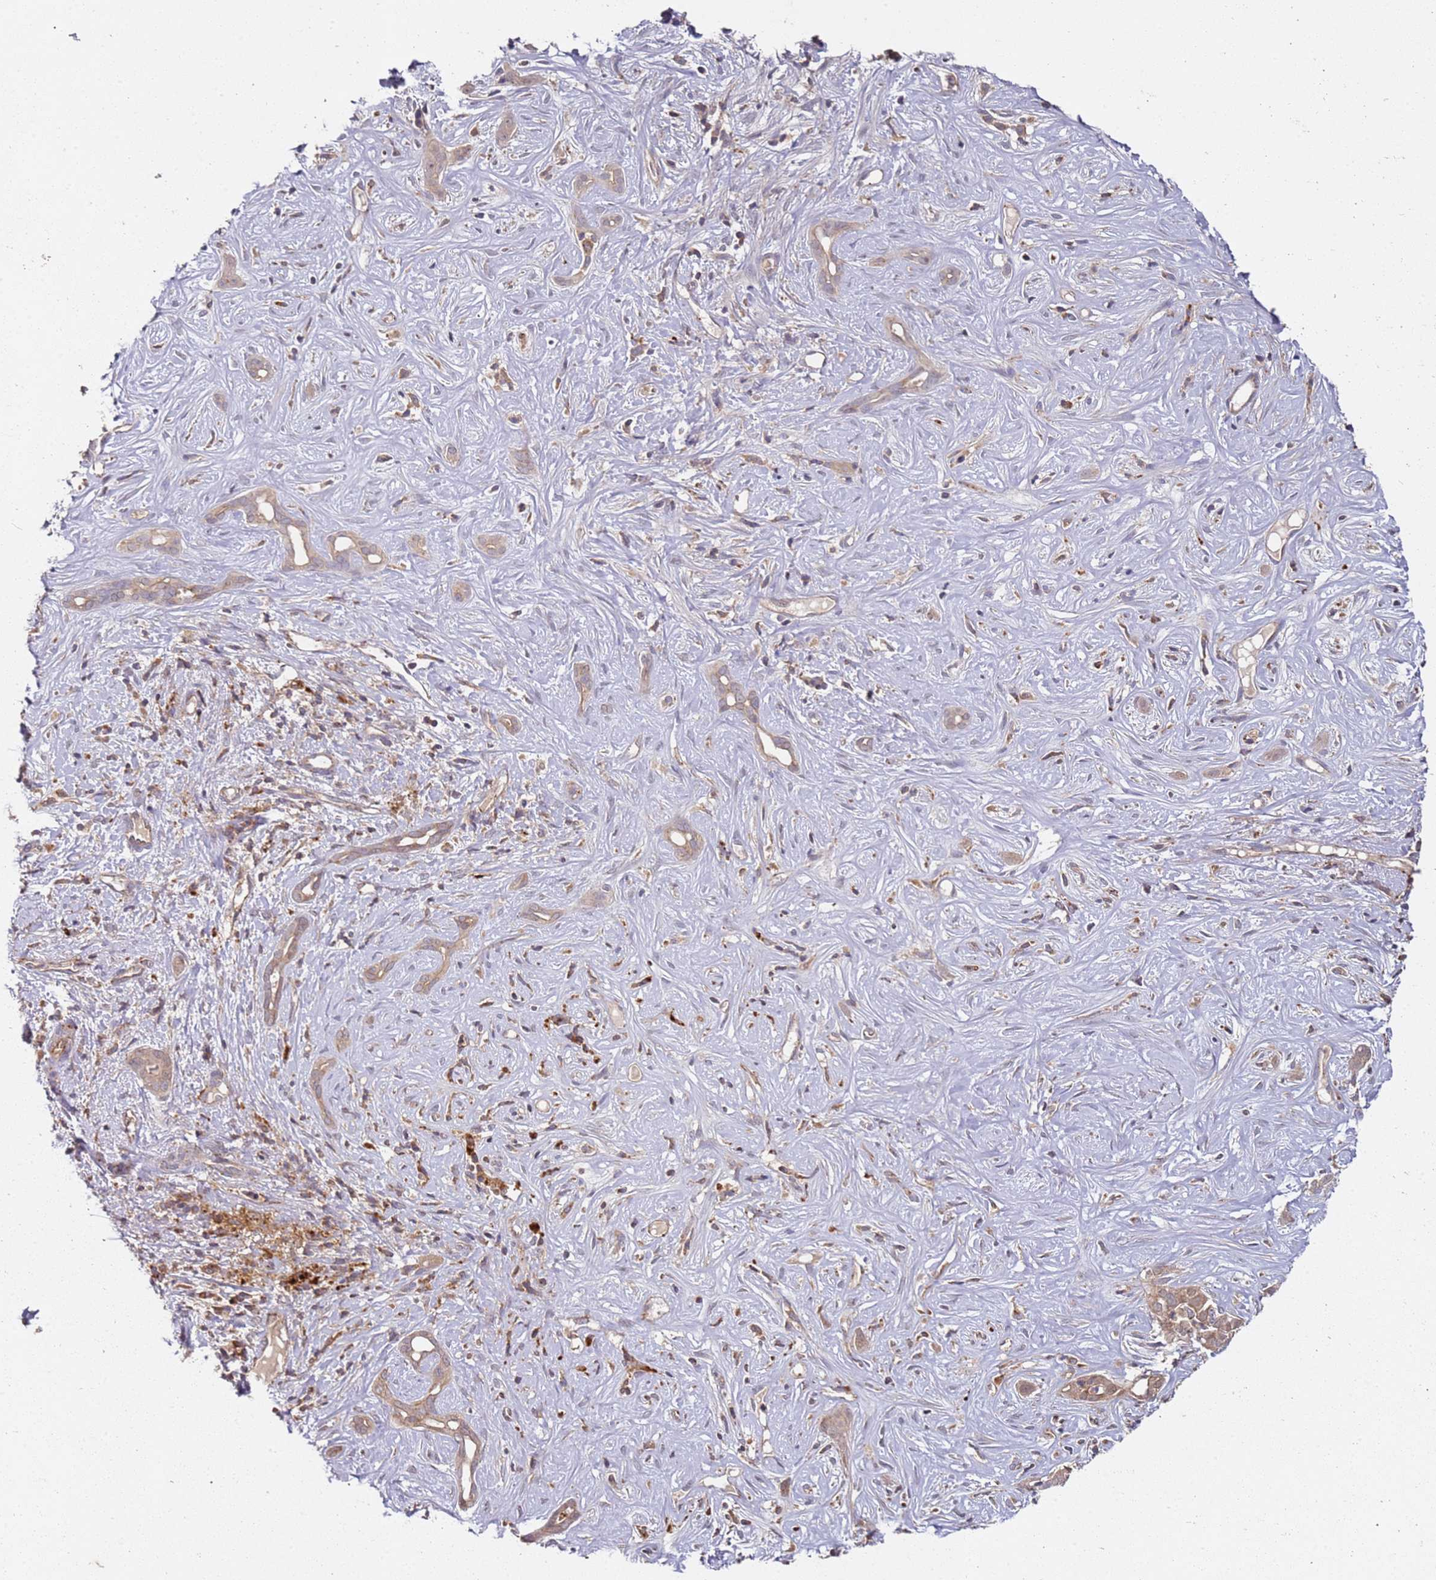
{"staining": {"intensity": "weak", "quantity": ">75%", "location": "cytoplasmic/membranous"}, "tissue": "liver cancer", "cell_type": "Tumor cells", "image_type": "cancer", "snomed": [{"axis": "morphology", "description": "Cholangiocarcinoma"}, {"axis": "topography", "description": "Liver"}], "caption": "Protein positivity by immunohistochemistry reveals weak cytoplasmic/membranous positivity in about >75% of tumor cells in liver cancer. (DAB (3,3'-diaminobenzidine) IHC with brightfield microscopy, high magnification).", "gene": "SCGB2B2", "patient": {"sex": "male", "age": 67}}